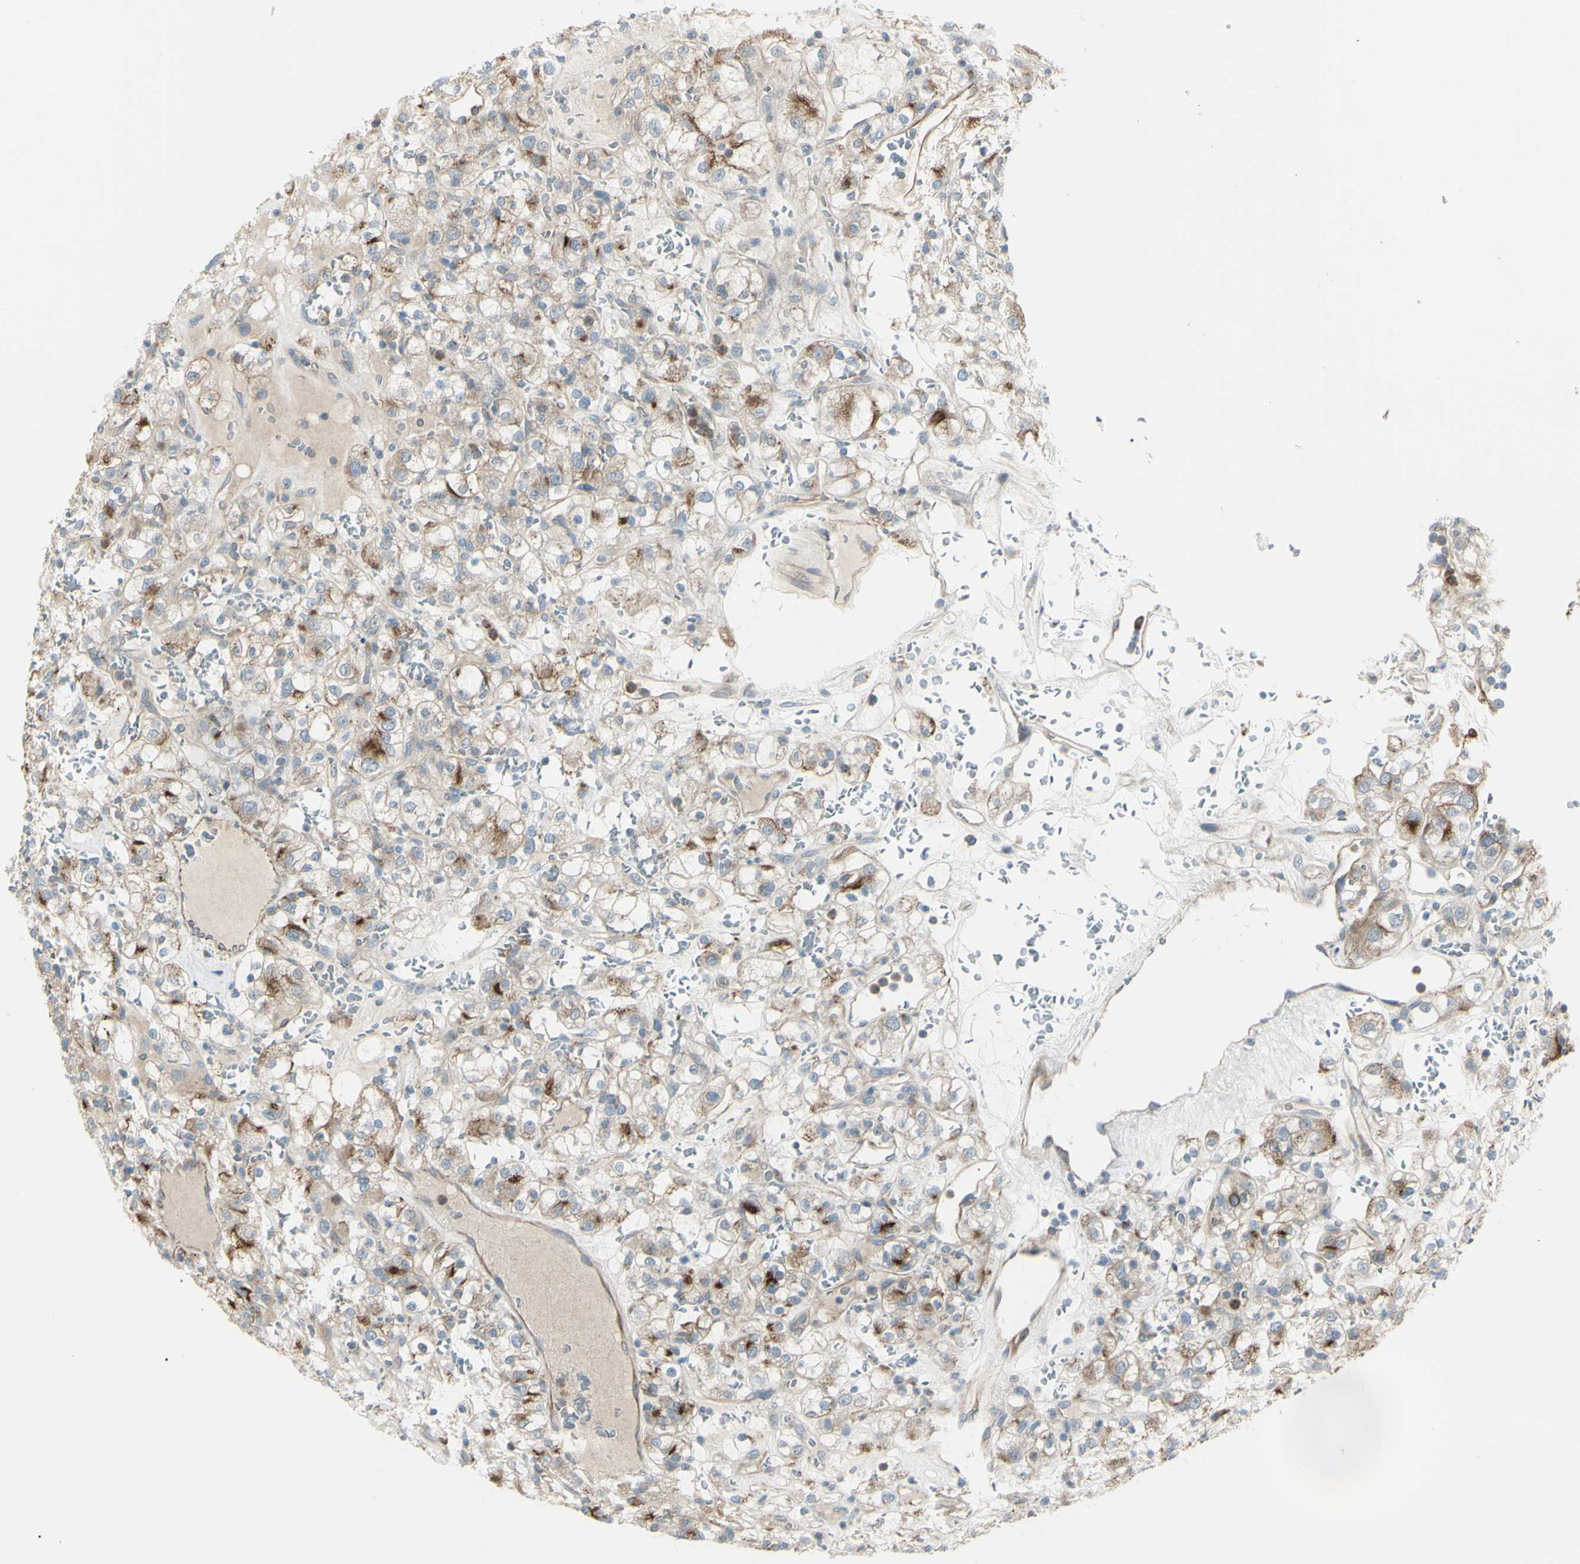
{"staining": {"intensity": "weak", "quantity": ">75%", "location": "cytoplasmic/membranous"}, "tissue": "renal cancer", "cell_type": "Tumor cells", "image_type": "cancer", "snomed": [{"axis": "morphology", "description": "Normal tissue, NOS"}, {"axis": "morphology", "description": "Adenocarcinoma, NOS"}, {"axis": "topography", "description": "Kidney"}], "caption": "Immunohistochemical staining of renal adenocarcinoma displays weak cytoplasmic/membranous protein staining in approximately >75% of tumor cells. Immunohistochemistry stains the protein of interest in brown and the nuclei are stained blue.", "gene": "LMTK2", "patient": {"sex": "female", "age": 72}}